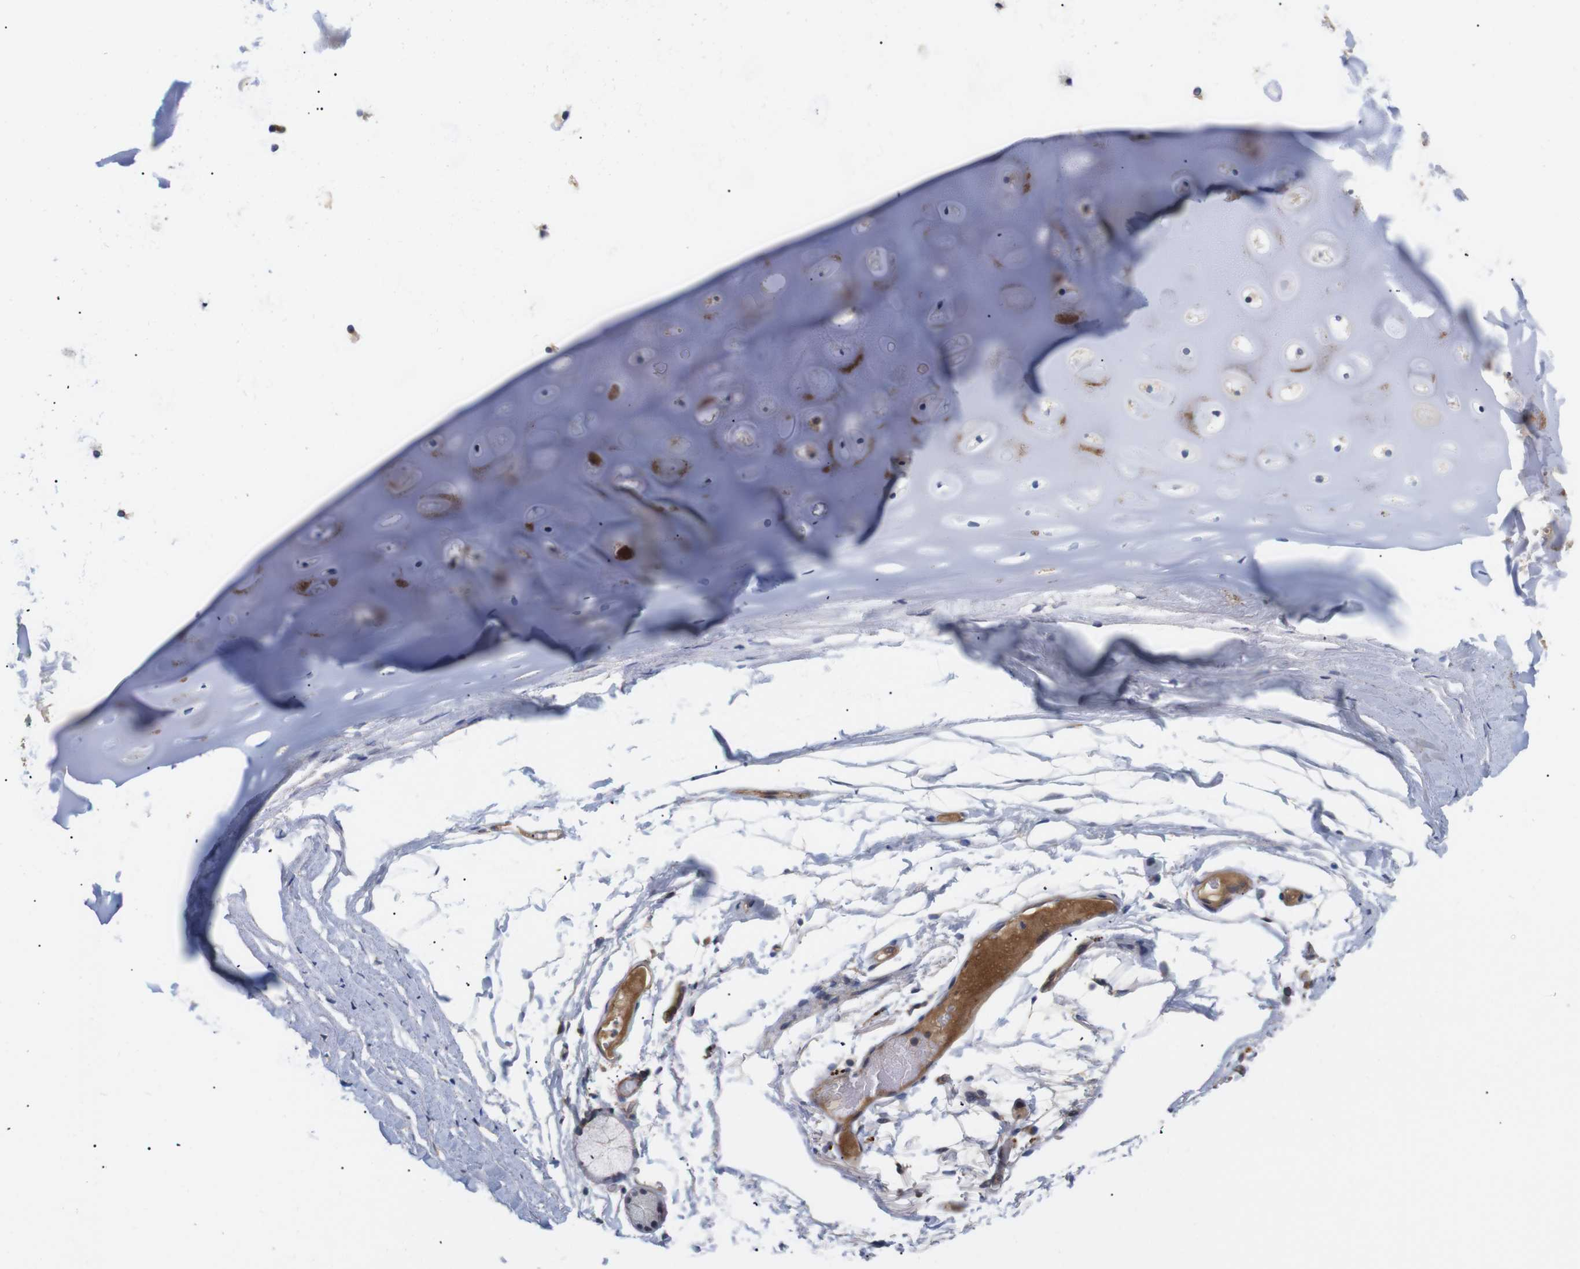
{"staining": {"intensity": "moderate", "quantity": "25%-75%", "location": "cytoplasmic/membranous"}, "tissue": "adipose tissue", "cell_type": "Adipocytes", "image_type": "normal", "snomed": [{"axis": "morphology", "description": "Normal tissue, NOS"}, {"axis": "topography", "description": "Bronchus"}], "caption": "IHC micrograph of unremarkable adipose tissue: adipose tissue stained using IHC shows medium levels of moderate protein expression localized specifically in the cytoplasmic/membranous of adipocytes, appearing as a cytoplasmic/membranous brown color.", "gene": "SPRY3", "patient": {"sex": "female", "age": 73}}